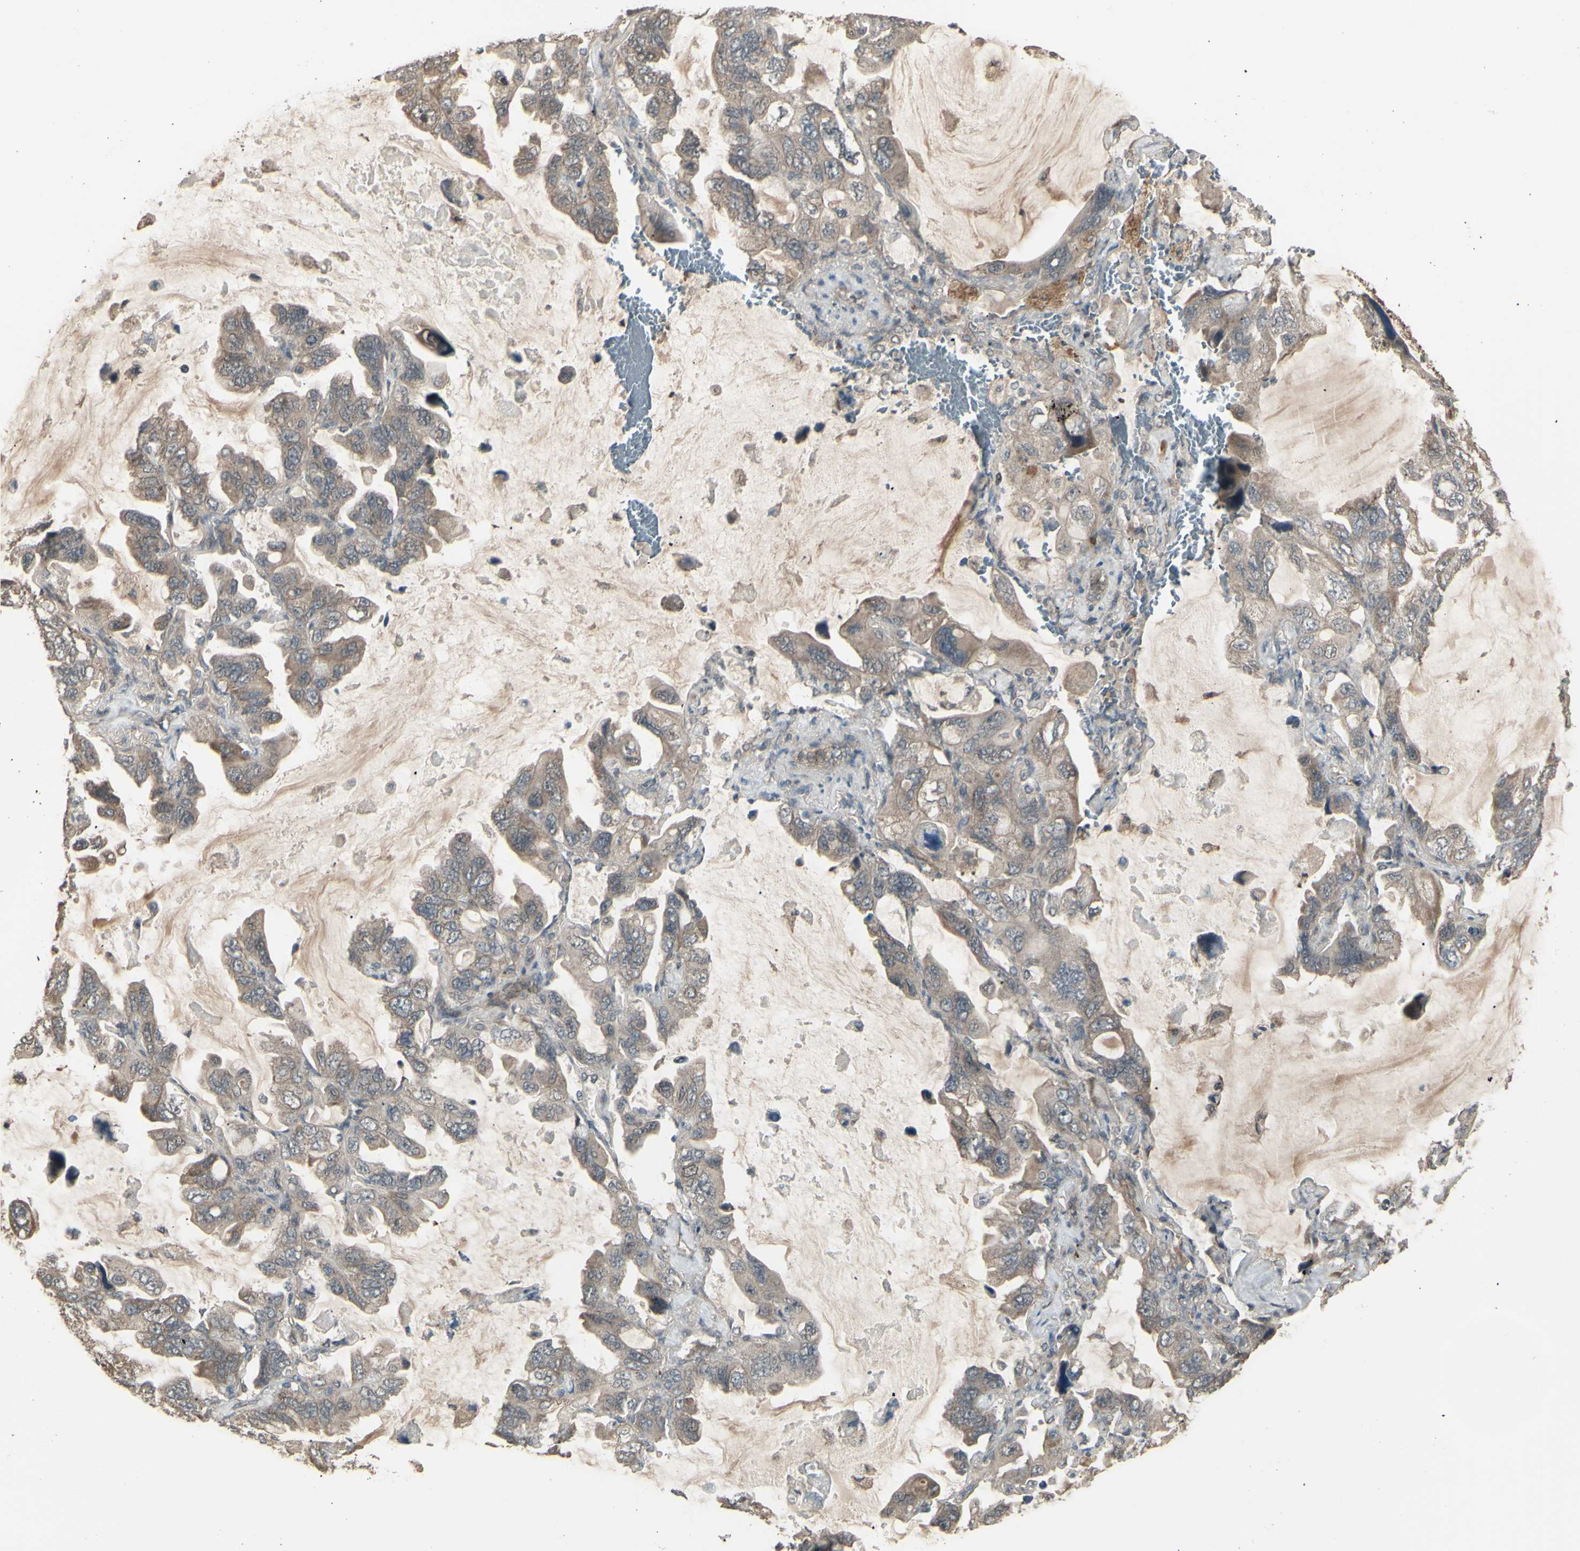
{"staining": {"intensity": "weak", "quantity": ">75%", "location": "cytoplasmic/membranous"}, "tissue": "lung cancer", "cell_type": "Tumor cells", "image_type": "cancer", "snomed": [{"axis": "morphology", "description": "Squamous cell carcinoma, NOS"}, {"axis": "topography", "description": "Lung"}], "caption": "Lung cancer was stained to show a protein in brown. There is low levels of weak cytoplasmic/membranous staining in about >75% of tumor cells.", "gene": "GNAS", "patient": {"sex": "female", "age": 73}}